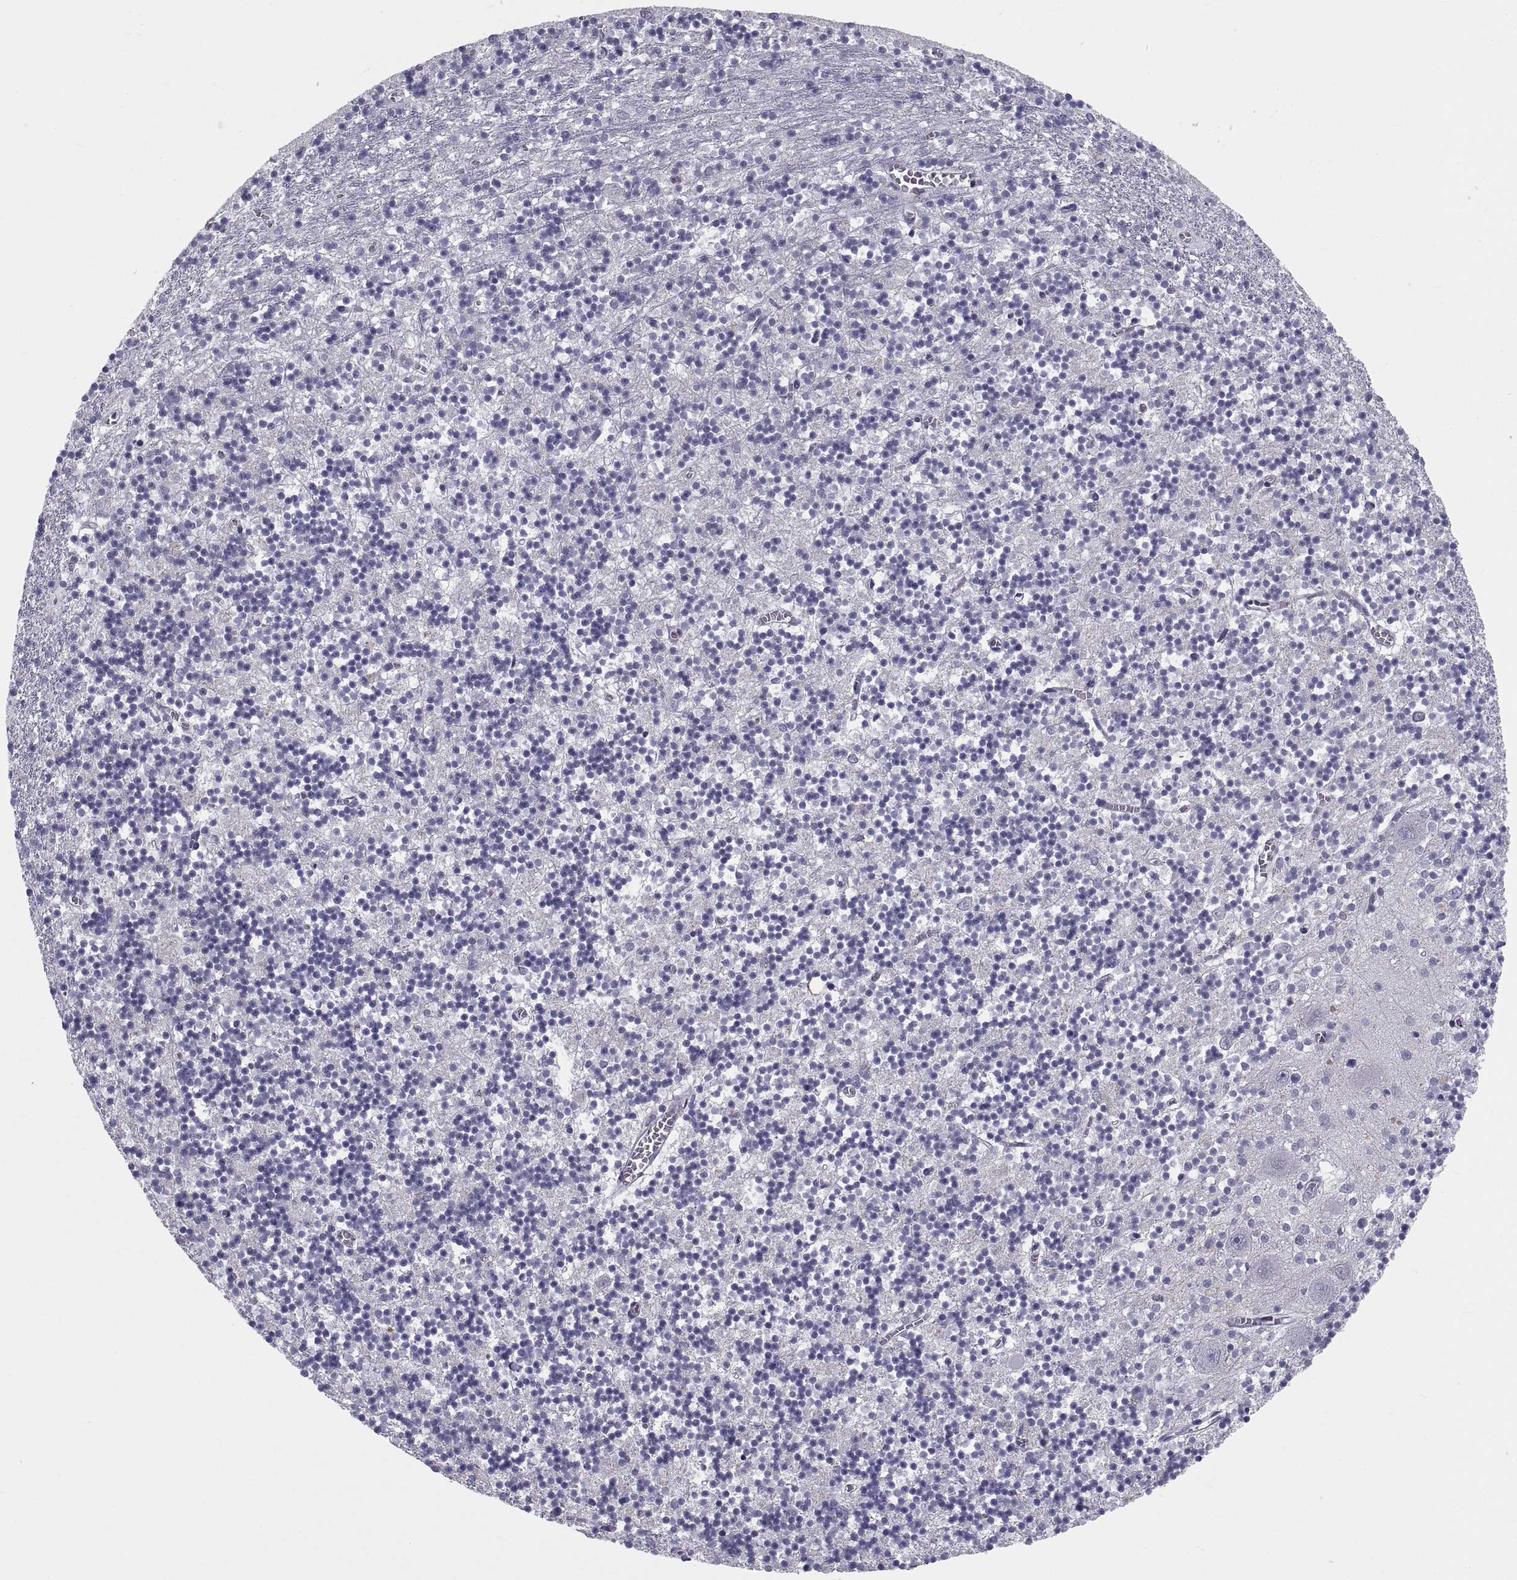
{"staining": {"intensity": "negative", "quantity": "none", "location": "none"}, "tissue": "cerebellum", "cell_type": "Cells in granular layer", "image_type": "normal", "snomed": [{"axis": "morphology", "description": "Normal tissue, NOS"}, {"axis": "topography", "description": "Cerebellum"}], "caption": "This image is of unremarkable cerebellum stained with IHC to label a protein in brown with the nuclei are counter-stained blue. There is no expression in cells in granular layer. (DAB IHC, high magnification).", "gene": "DEFB129", "patient": {"sex": "female", "age": 64}}